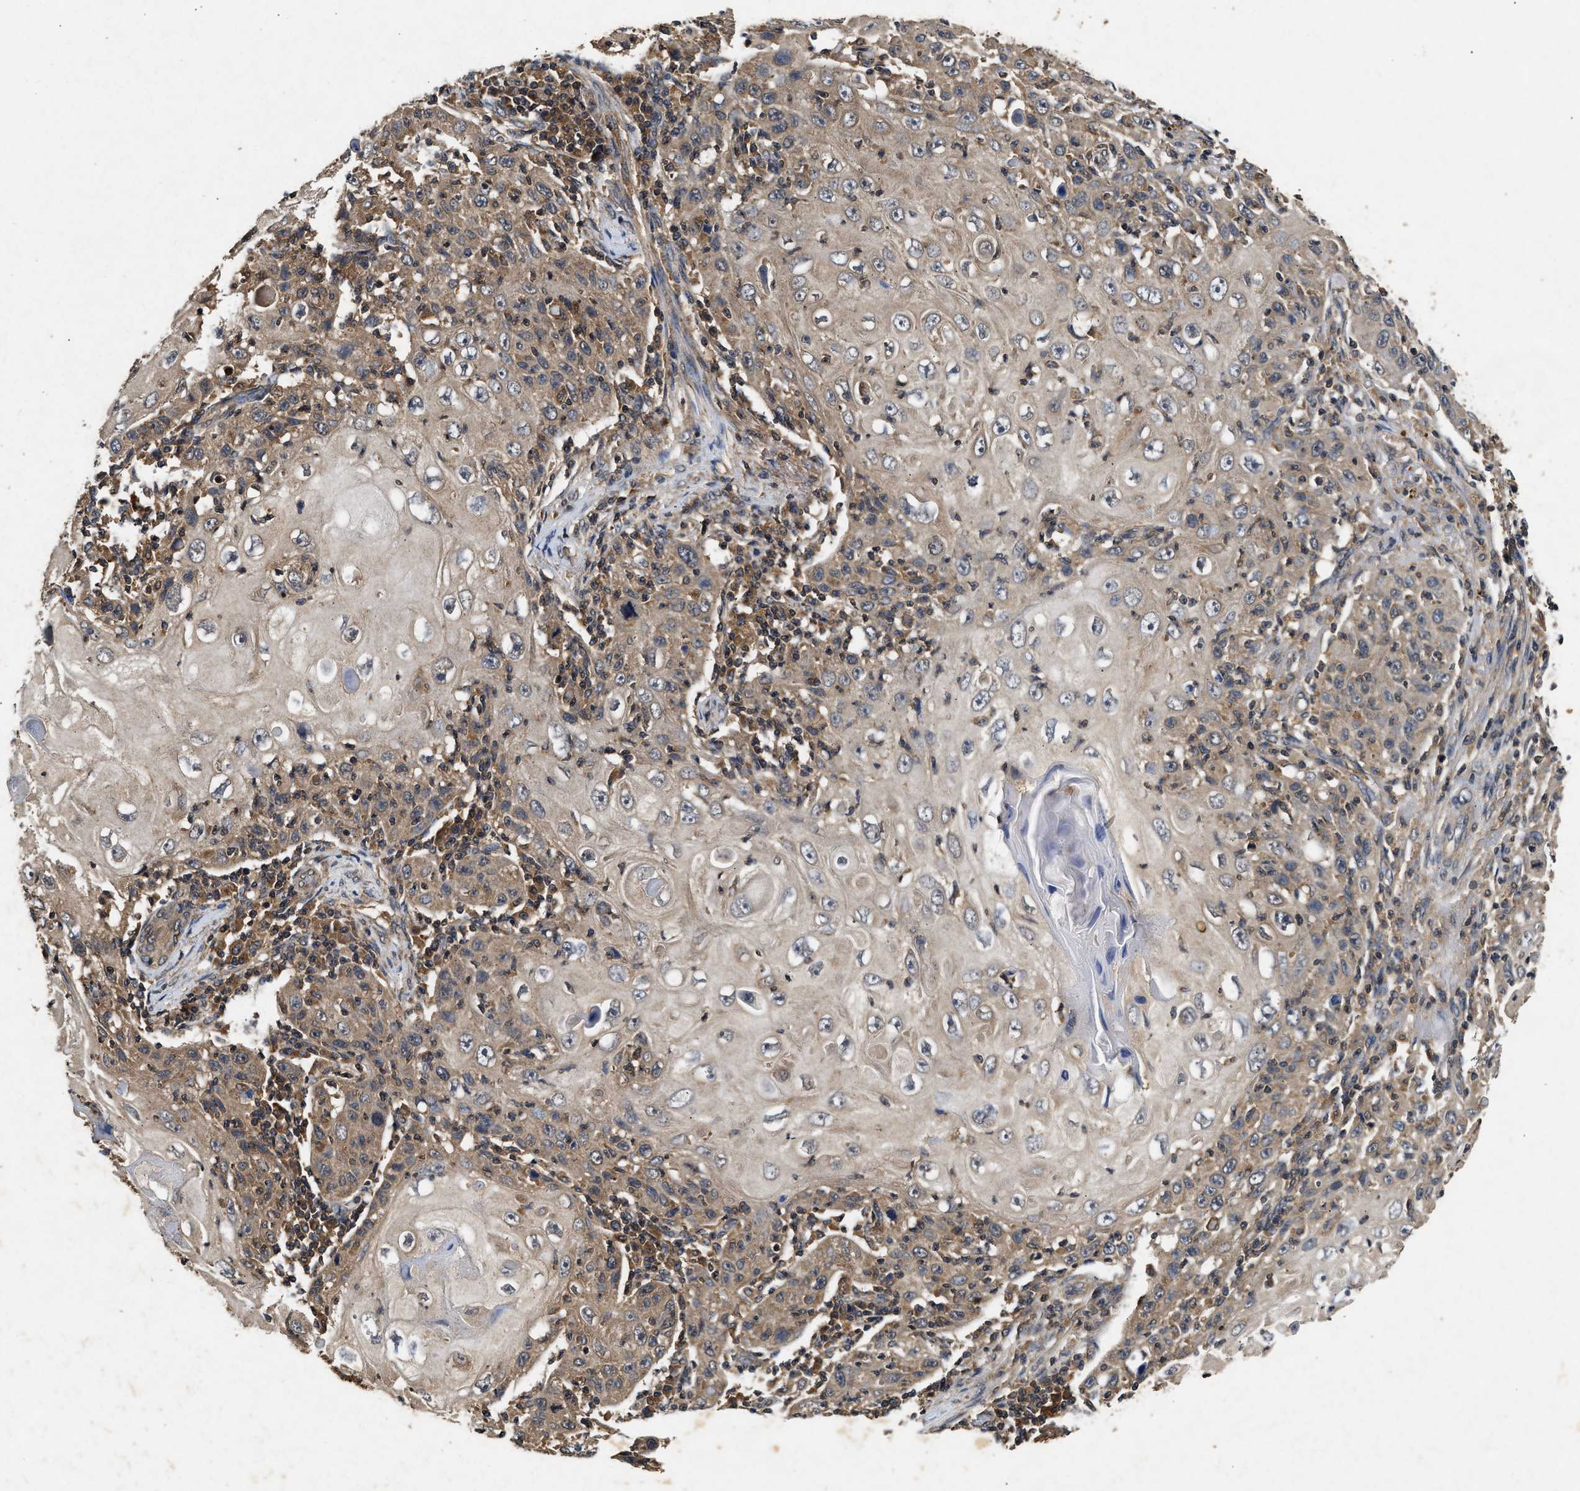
{"staining": {"intensity": "moderate", "quantity": "<25%", "location": "cytoplasmic/membranous"}, "tissue": "skin cancer", "cell_type": "Tumor cells", "image_type": "cancer", "snomed": [{"axis": "morphology", "description": "Squamous cell carcinoma, NOS"}, {"axis": "topography", "description": "Skin"}], "caption": "An immunohistochemistry histopathology image of tumor tissue is shown. Protein staining in brown highlights moderate cytoplasmic/membranous positivity in skin squamous cell carcinoma within tumor cells.", "gene": "PDAP1", "patient": {"sex": "female", "age": 88}}